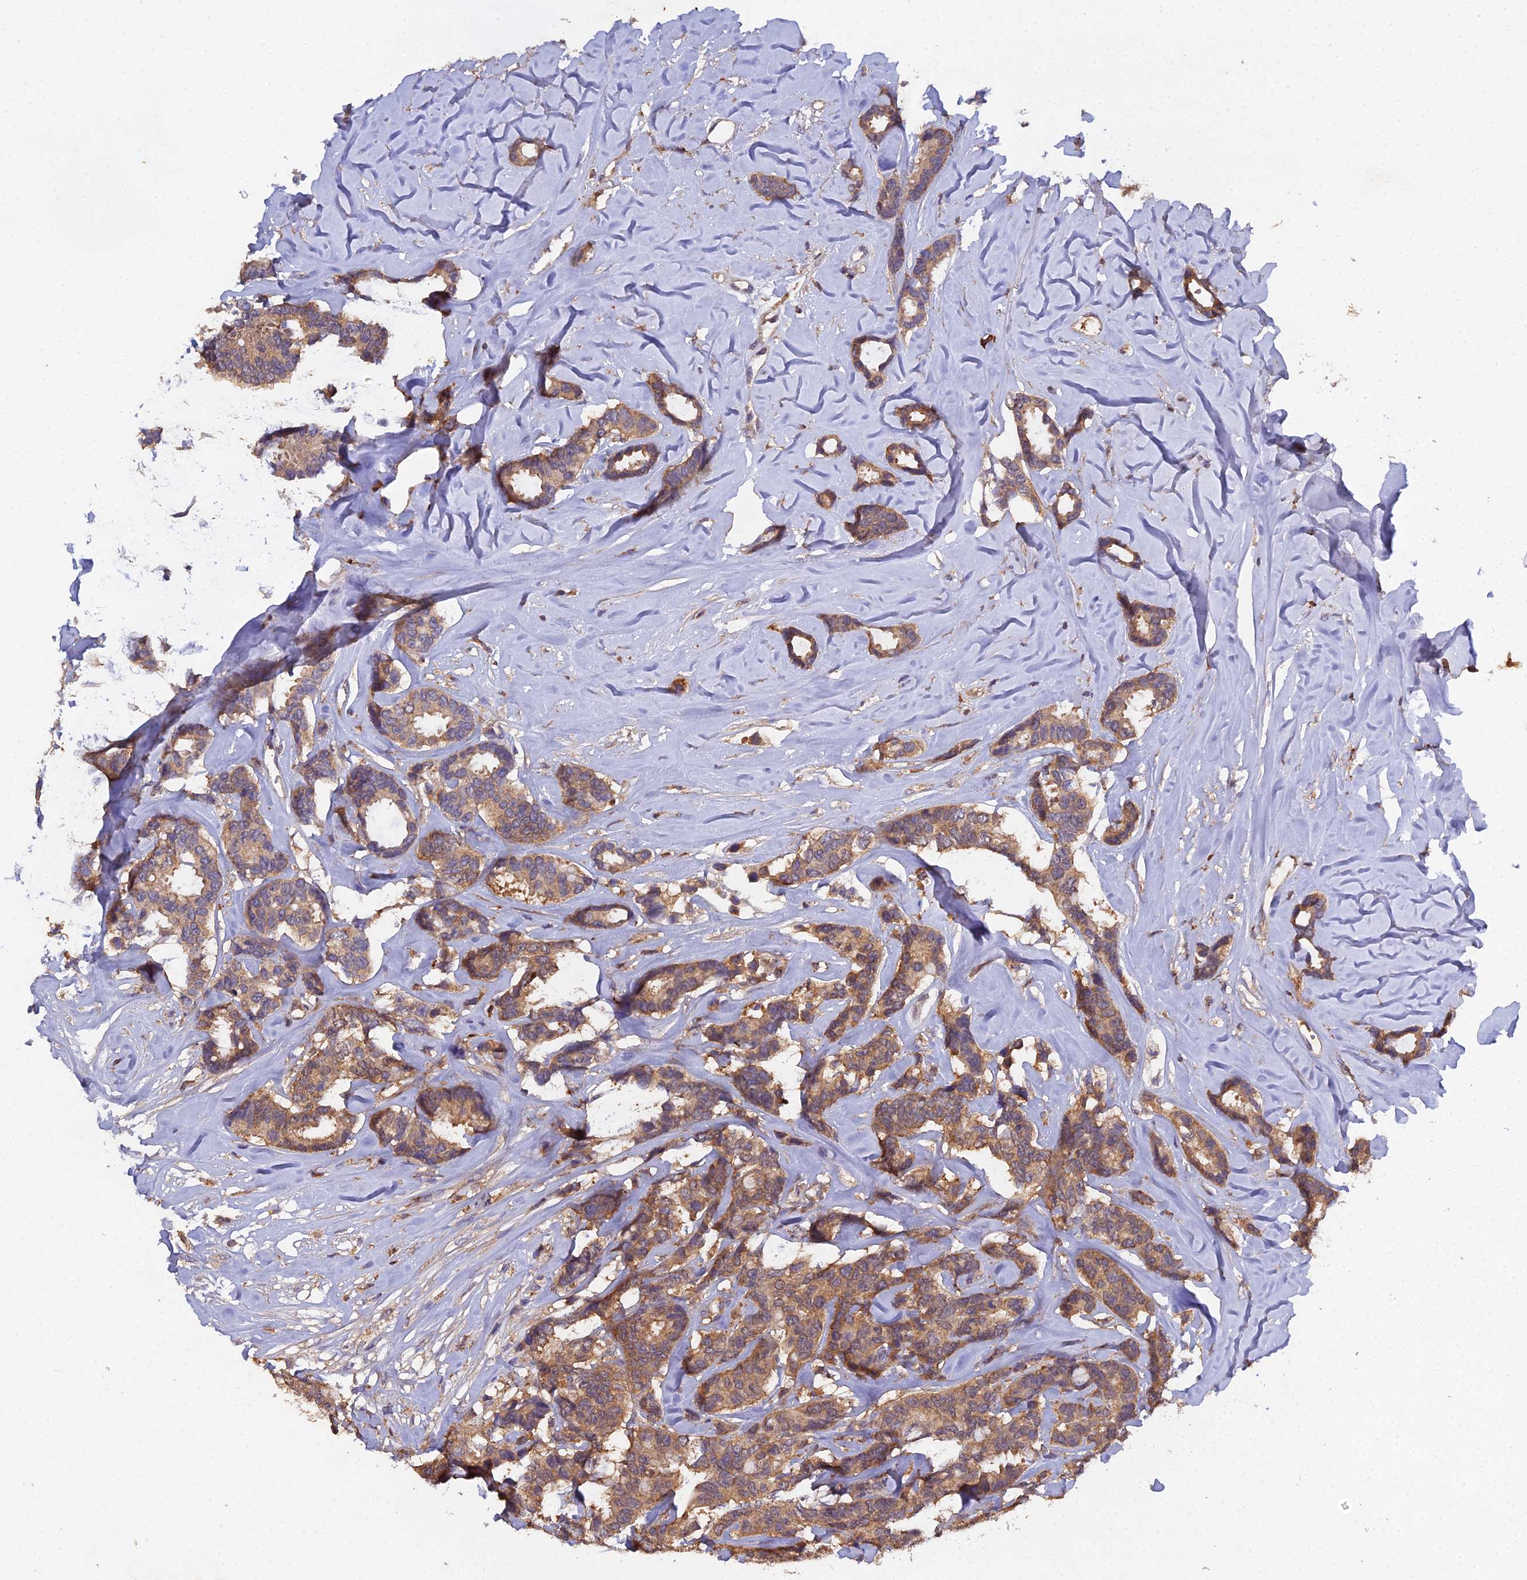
{"staining": {"intensity": "moderate", "quantity": ">75%", "location": "cytoplasmic/membranous"}, "tissue": "breast cancer", "cell_type": "Tumor cells", "image_type": "cancer", "snomed": [{"axis": "morphology", "description": "Duct carcinoma"}, {"axis": "topography", "description": "Breast"}], "caption": "Breast cancer stained for a protein displays moderate cytoplasmic/membranous positivity in tumor cells. The protein of interest is shown in brown color, while the nuclei are stained blue.", "gene": "TMEM258", "patient": {"sex": "female", "age": 87}}